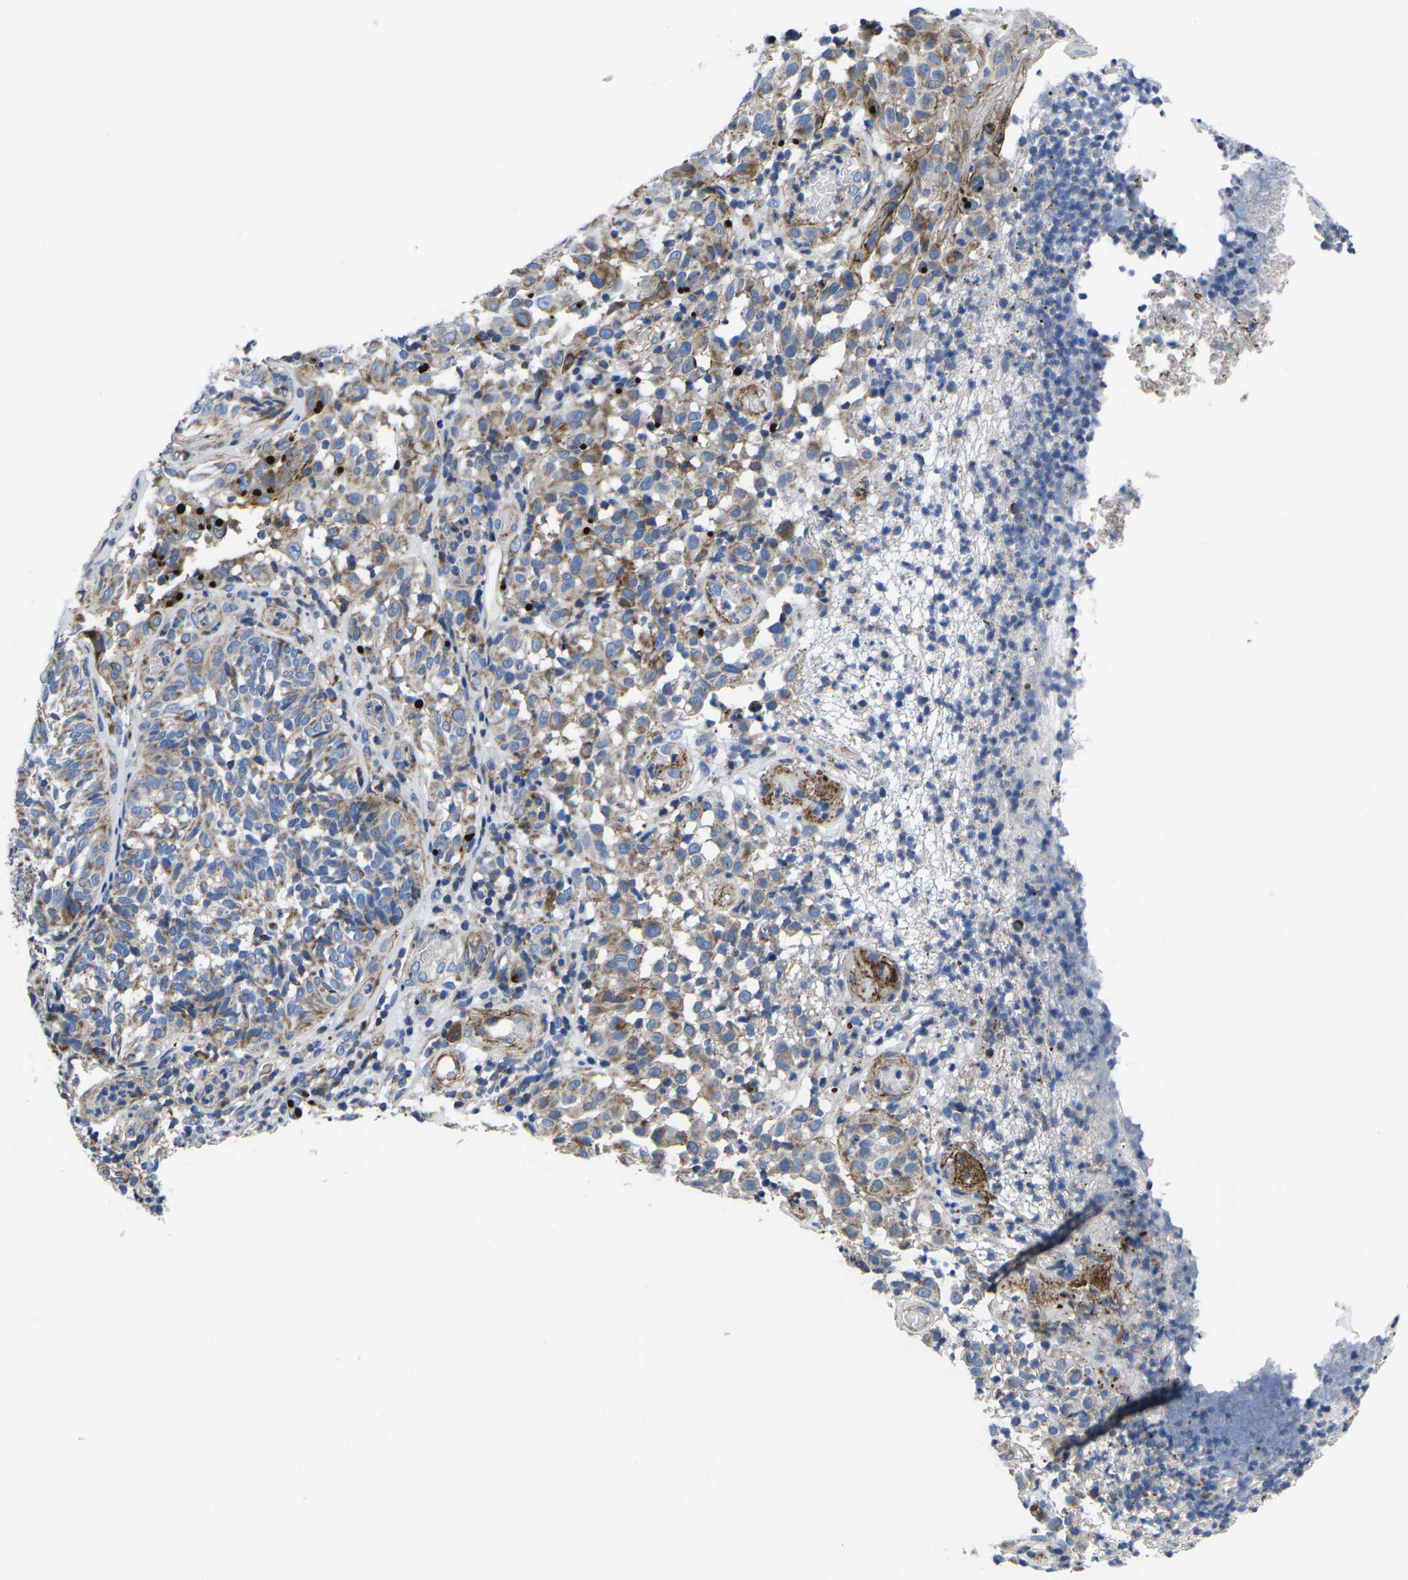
{"staining": {"intensity": "weak", "quantity": ">75%", "location": "cytoplasmic/membranous"}, "tissue": "melanoma", "cell_type": "Tumor cells", "image_type": "cancer", "snomed": [{"axis": "morphology", "description": "Malignant melanoma, NOS"}, {"axis": "topography", "description": "Skin"}], "caption": "Protein staining of malignant melanoma tissue shows weak cytoplasmic/membranous expression in approximately >75% of tumor cells.", "gene": "GPR4", "patient": {"sex": "female", "age": 46}}